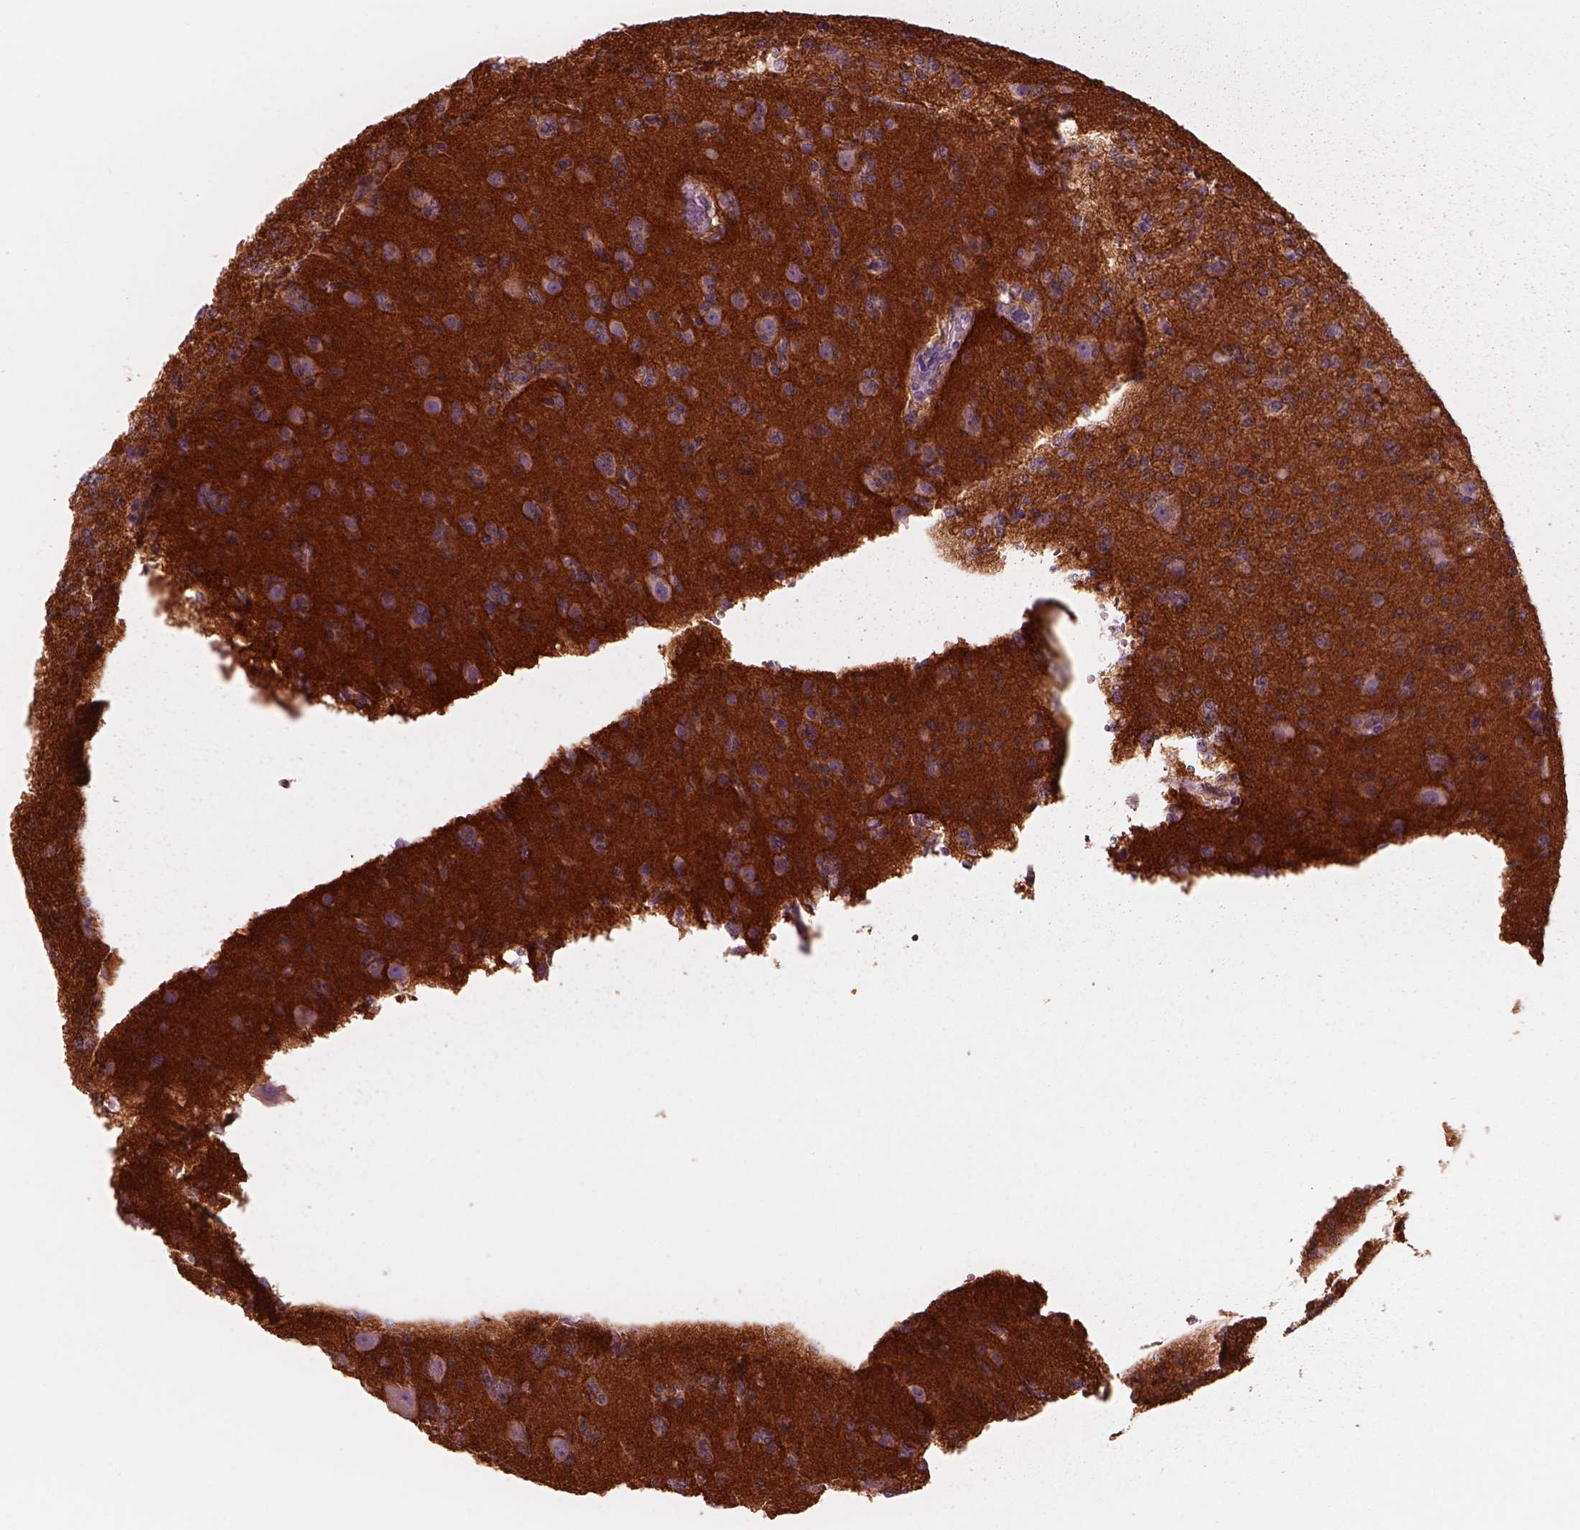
{"staining": {"intensity": "negative", "quantity": "none", "location": "none"}, "tissue": "glioma", "cell_type": "Tumor cells", "image_type": "cancer", "snomed": [{"axis": "morphology", "description": "Glioma, malignant, Low grade"}, {"axis": "topography", "description": "Brain"}], "caption": "Low-grade glioma (malignant) was stained to show a protein in brown. There is no significant expression in tumor cells. (DAB (3,3'-diaminobenzidine) IHC, high magnification).", "gene": "CADM2", "patient": {"sex": "male", "age": 27}}